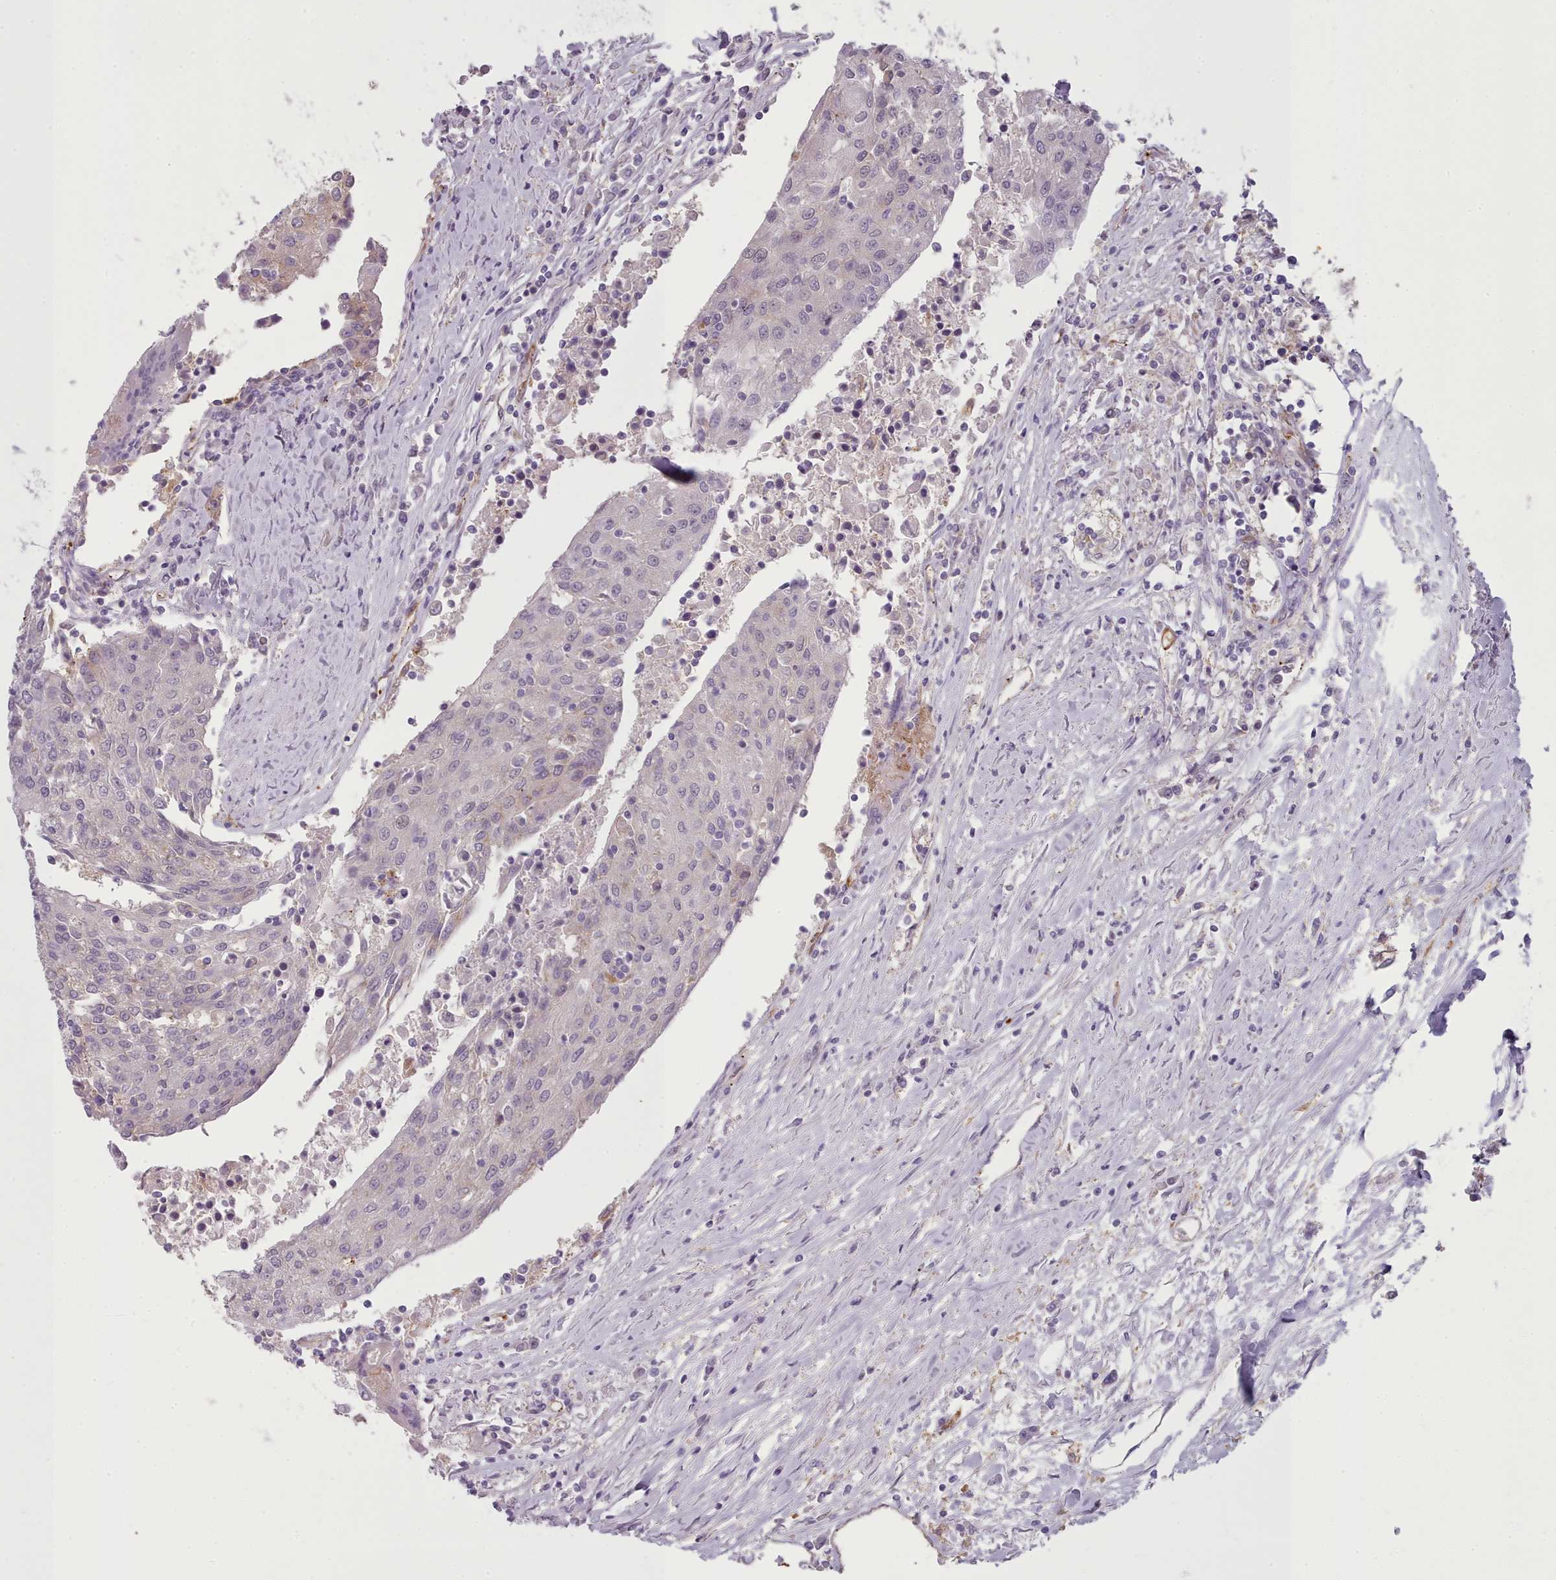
{"staining": {"intensity": "weak", "quantity": "25%-75%", "location": "cytoplasmic/membranous"}, "tissue": "urothelial cancer", "cell_type": "Tumor cells", "image_type": "cancer", "snomed": [{"axis": "morphology", "description": "Urothelial carcinoma, High grade"}, {"axis": "topography", "description": "Urinary bladder"}], "caption": "A micrograph of urothelial cancer stained for a protein demonstrates weak cytoplasmic/membranous brown staining in tumor cells.", "gene": "CD300LF", "patient": {"sex": "female", "age": 85}}